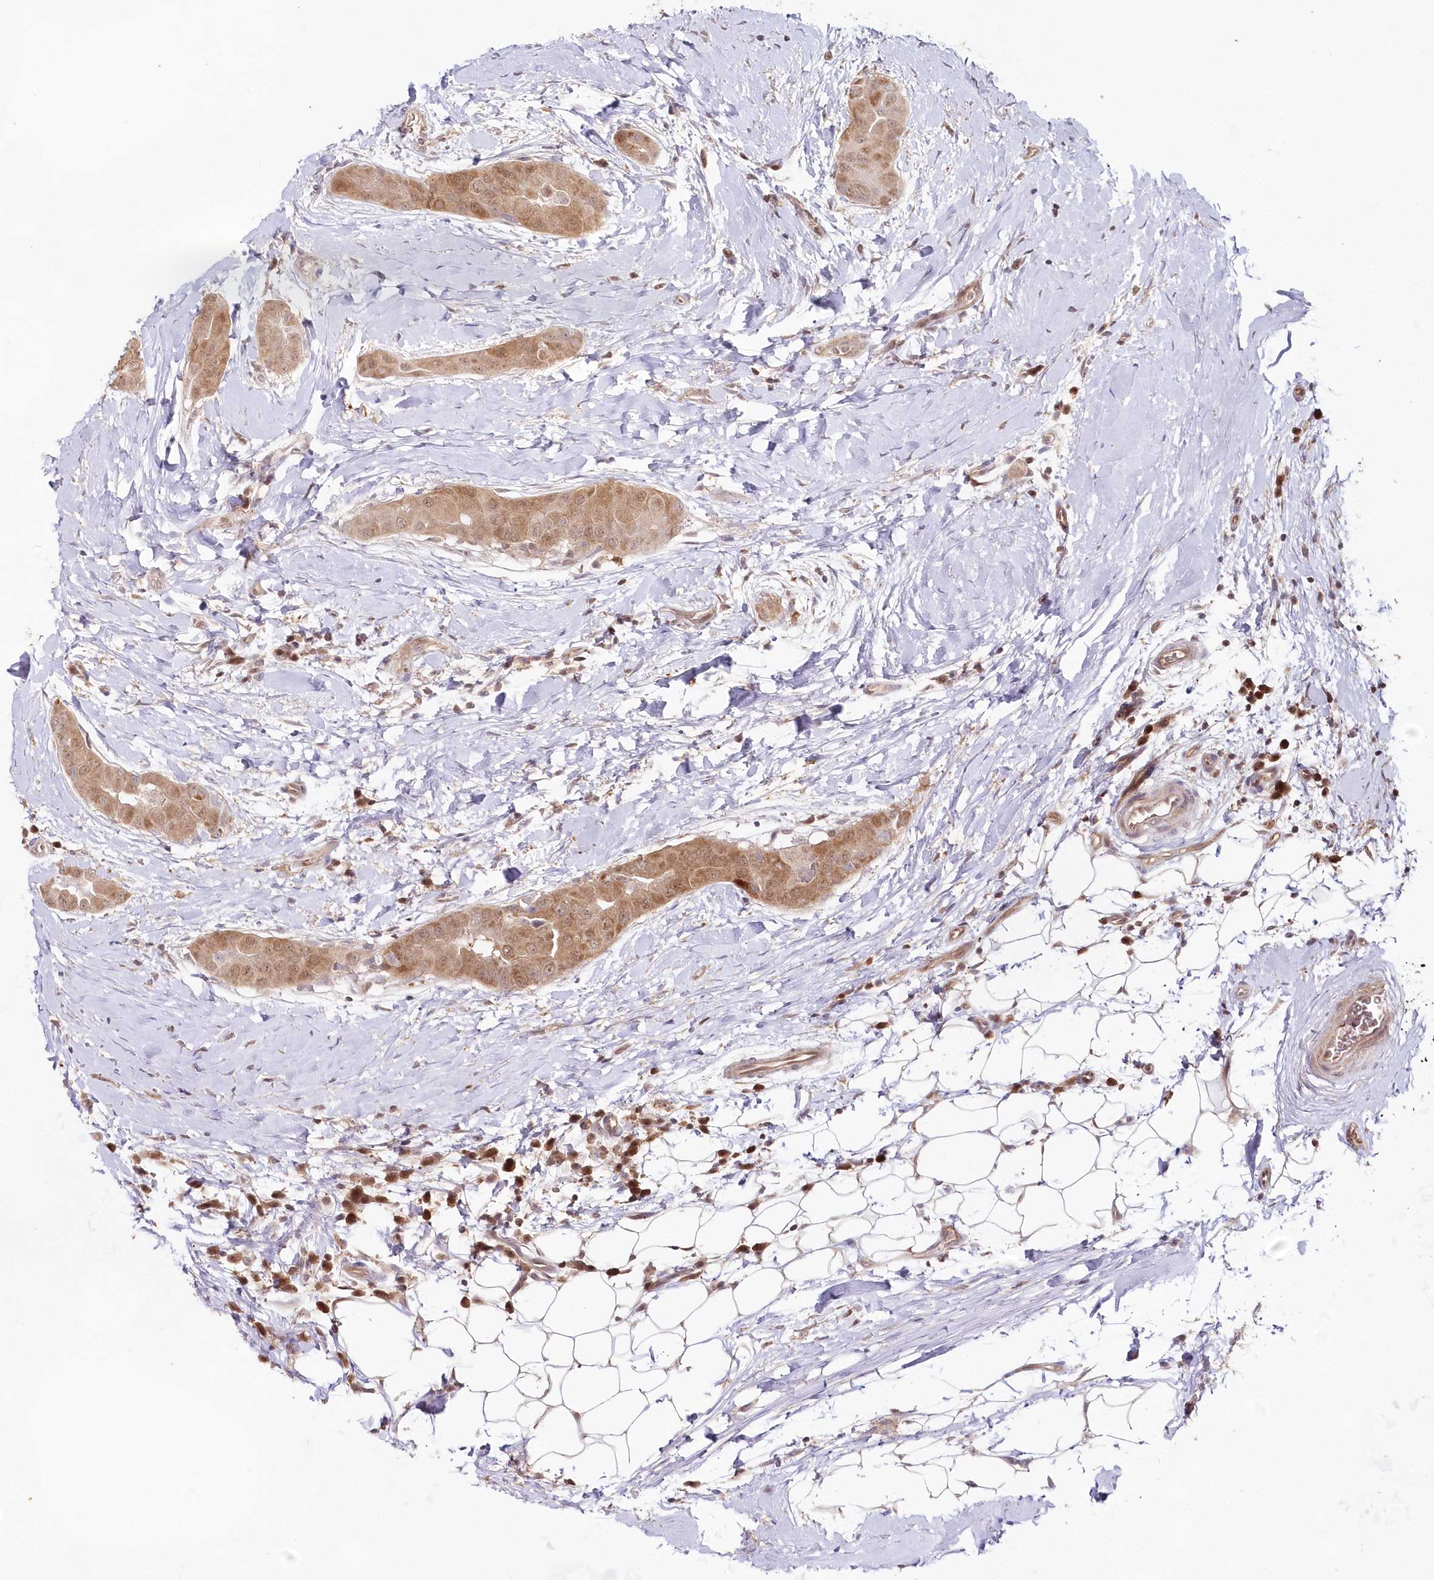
{"staining": {"intensity": "moderate", "quantity": ">75%", "location": "cytoplasmic/membranous,nuclear"}, "tissue": "thyroid cancer", "cell_type": "Tumor cells", "image_type": "cancer", "snomed": [{"axis": "morphology", "description": "Papillary adenocarcinoma, NOS"}, {"axis": "topography", "description": "Thyroid gland"}], "caption": "Immunohistochemistry image of human thyroid cancer (papillary adenocarcinoma) stained for a protein (brown), which reveals medium levels of moderate cytoplasmic/membranous and nuclear positivity in approximately >75% of tumor cells.", "gene": "IMPA1", "patient": {"sex": "male", "age": 33}}